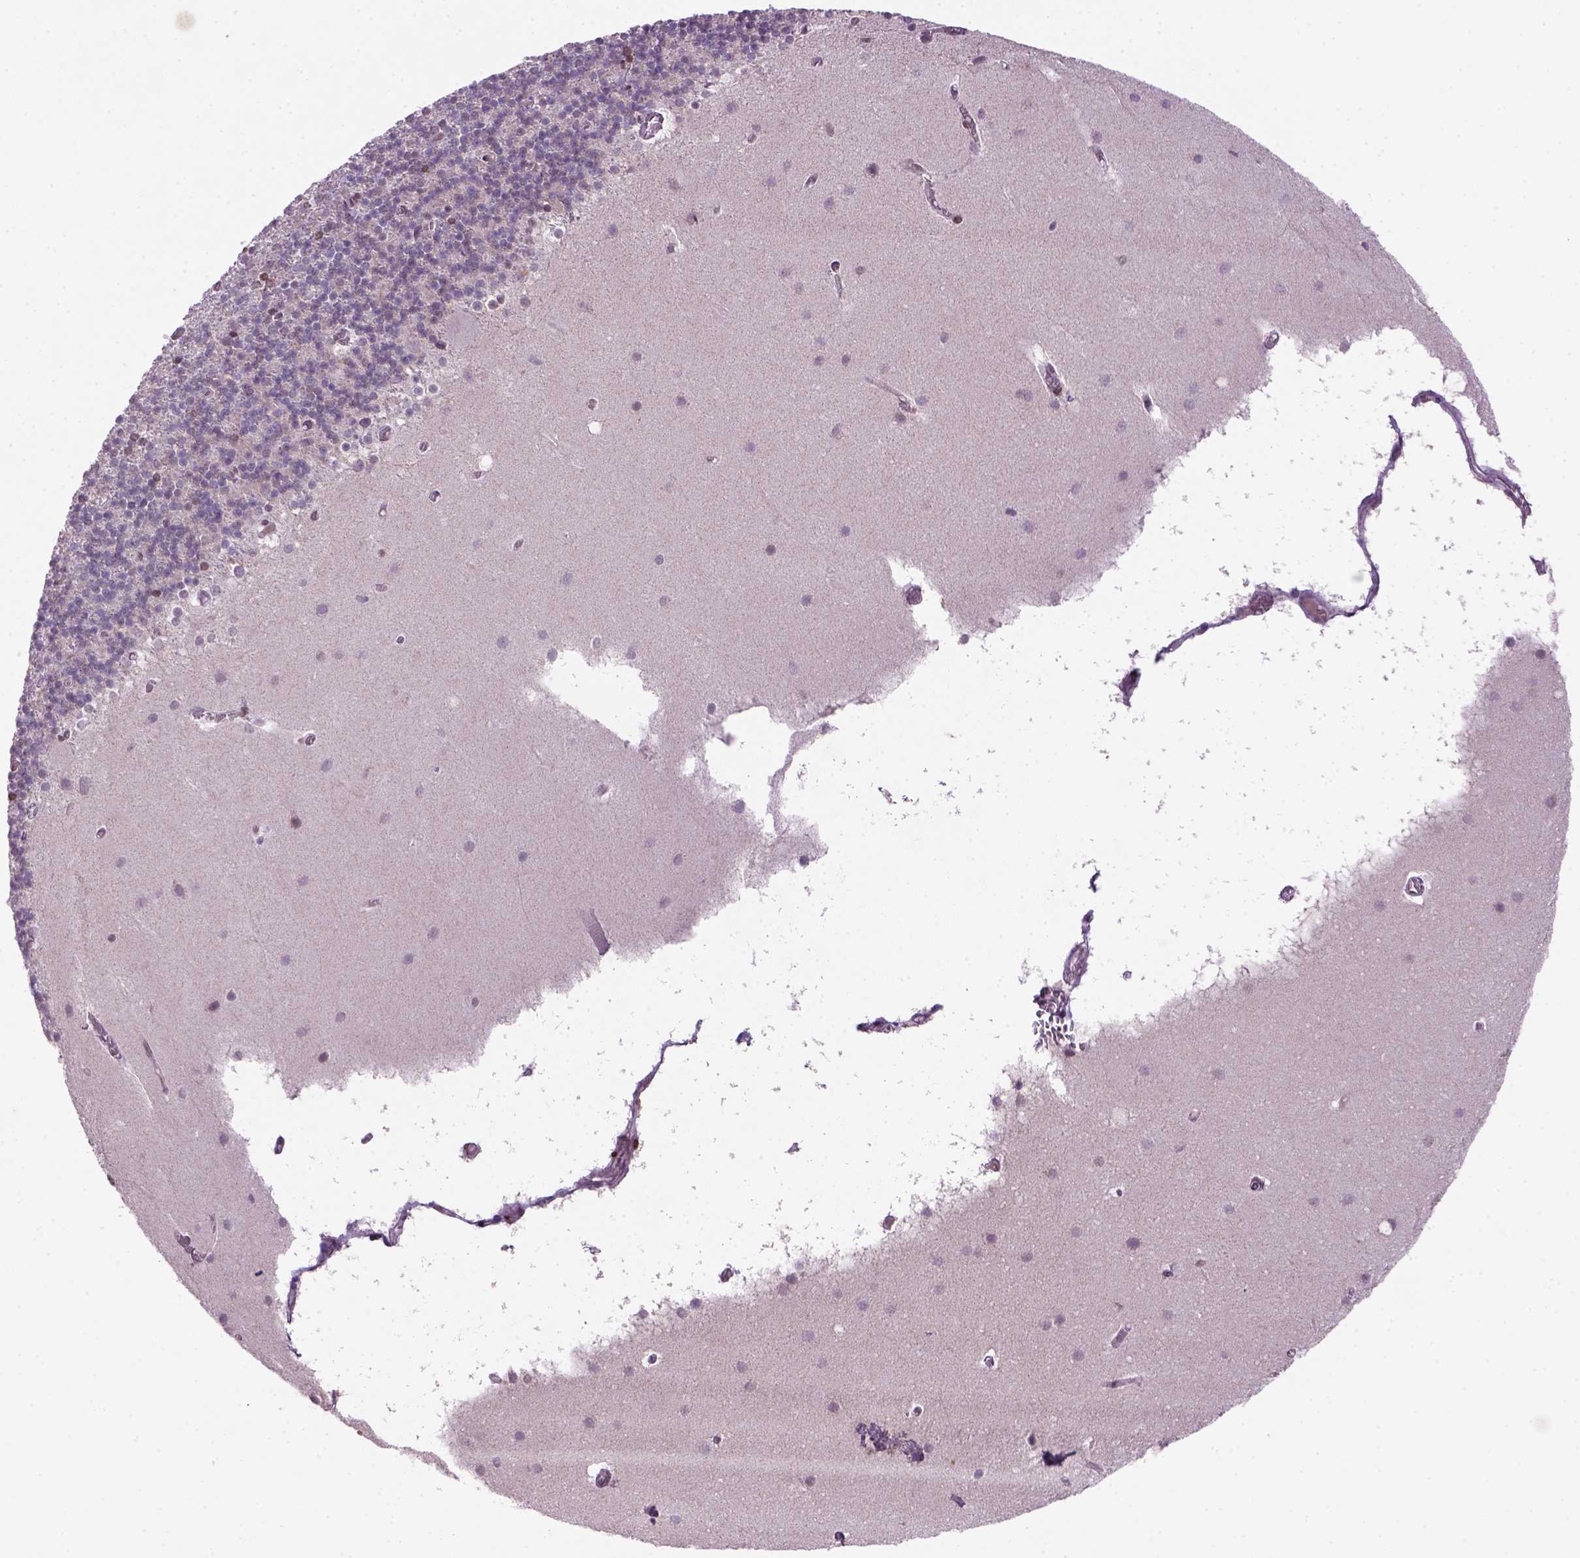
{"staining": {"intensity": "negative", "quantity": "none", "location": "none"}, "tissue": "cerebellum", "cell_type": "Cells in granular layer", "image_type": "normal", "snomed": [{"axis": "morphology", "description": "Normal tissue, NOS"}, {"axis": "topography", "description": "Cerebellum"}], "caption": "Unremarkable cerebellum was stained to show a protein in brown. There is no significant expression in cells in granular layer. (DAB (3,3'-diaminobenzidine) immunohistochemistry (IHC) visualized using brightfield microscopy, high magnification).", "gene": "MGMT", "patient": {"sex": "male", "age": 70}}